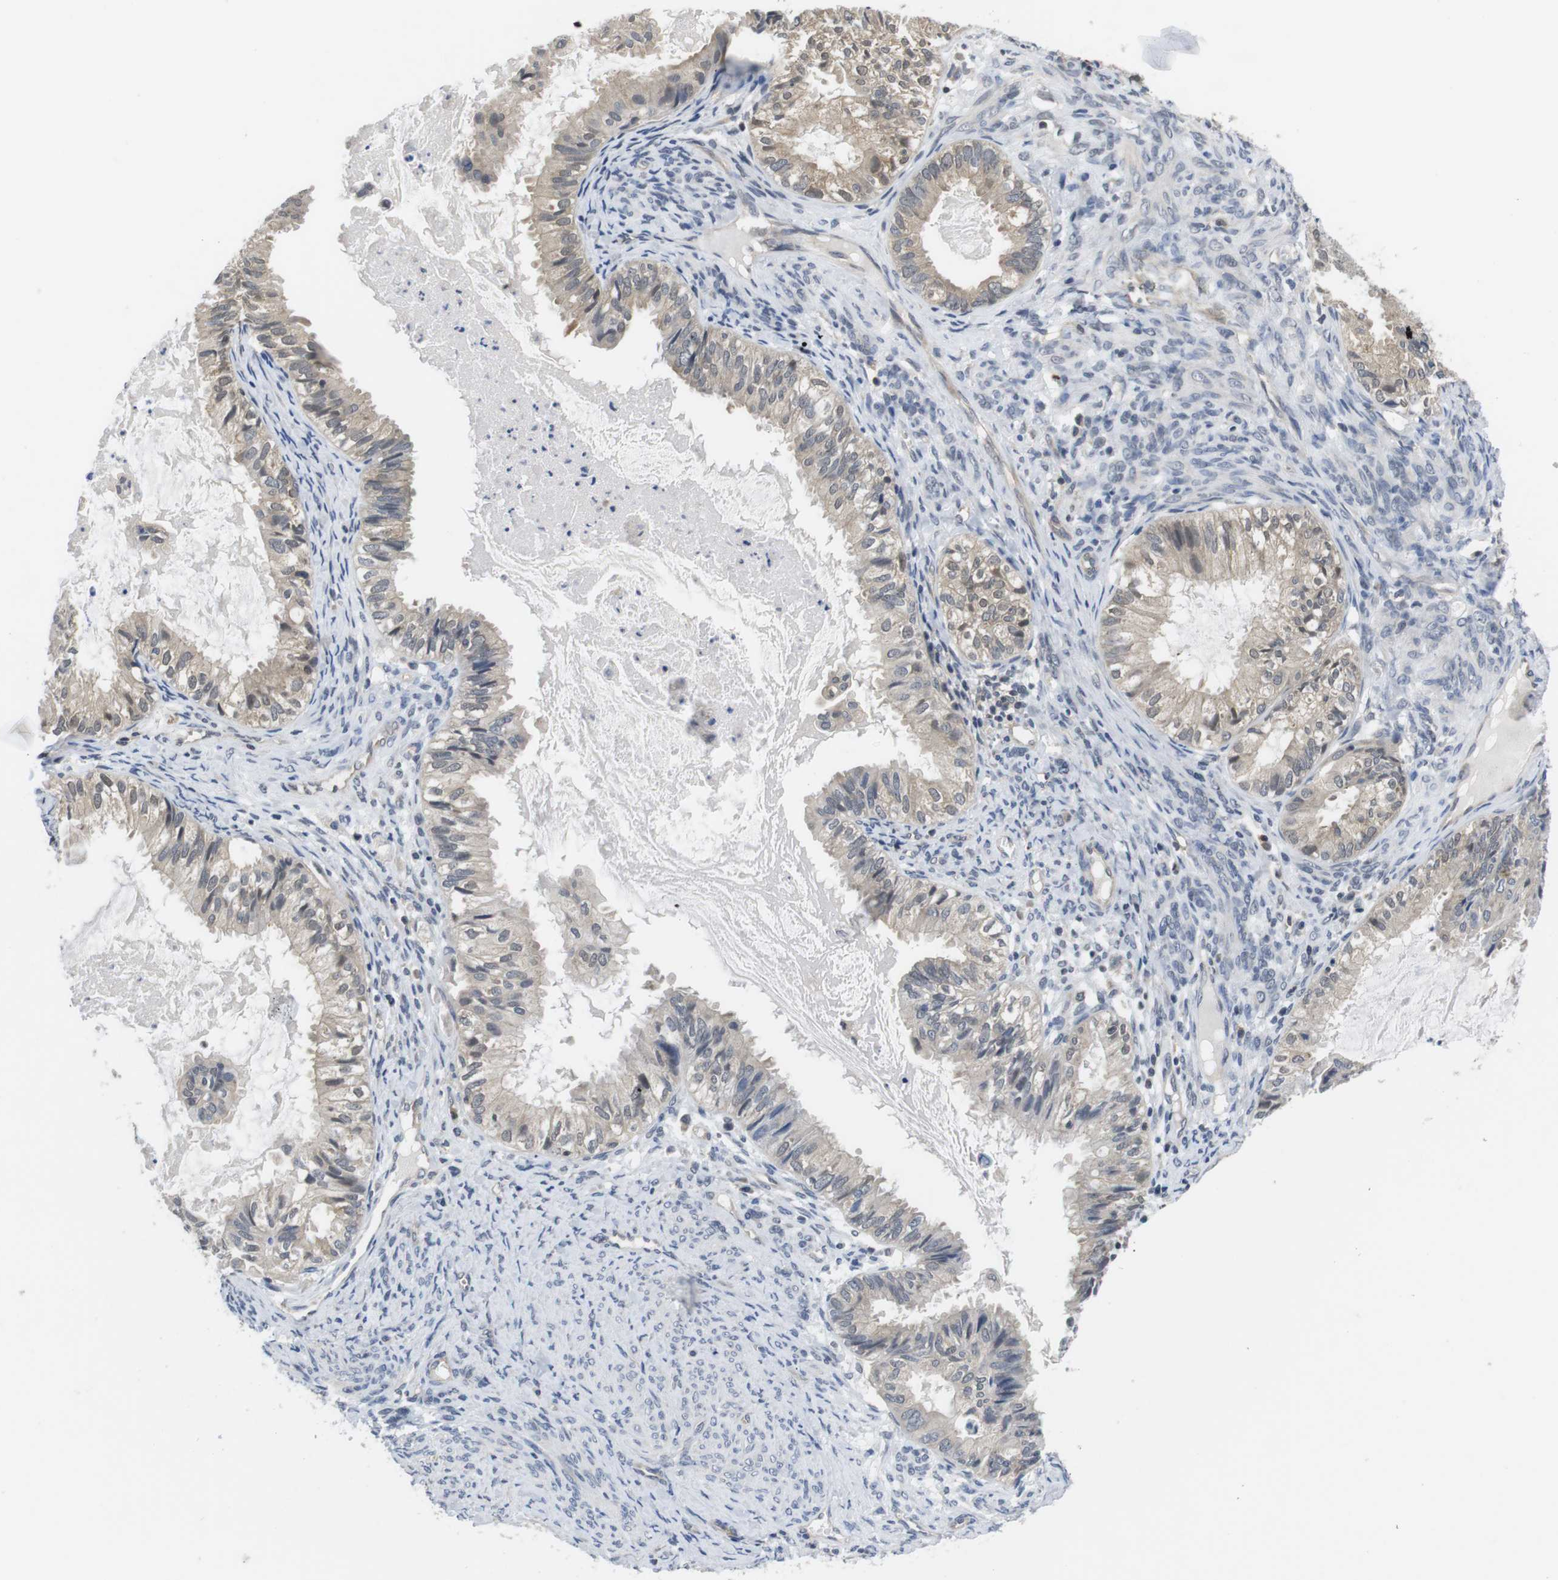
{"staining": {"intensity": "weak", "quantity": "<25%", "location": "cytoplasmic/membranous"}, "tissue": "cervical cancer", "cell_type": "Tumor cells", "image_type": "cancer", "snomed": [{"axis": "morphology", "description": "Normal tissue, NOS"}, {"axis": "morphology", "description": "Adenocarcinoma, NOS"}, {"axis": "topography", "description": "Cervix"}, {"axis": "topography", "description": "Endometrium"}], "caption": "Tumor cells are negative for brown protein staining in cervical adenocarcinoma. Brightfield microscopy of IHC stained with DAB (3,3'-diaminobenzidine) (brown) and hematoxylin (blue), captured at high magnification.", "gene": "FADD", "patient": {"sex": "female", "age": 86}}